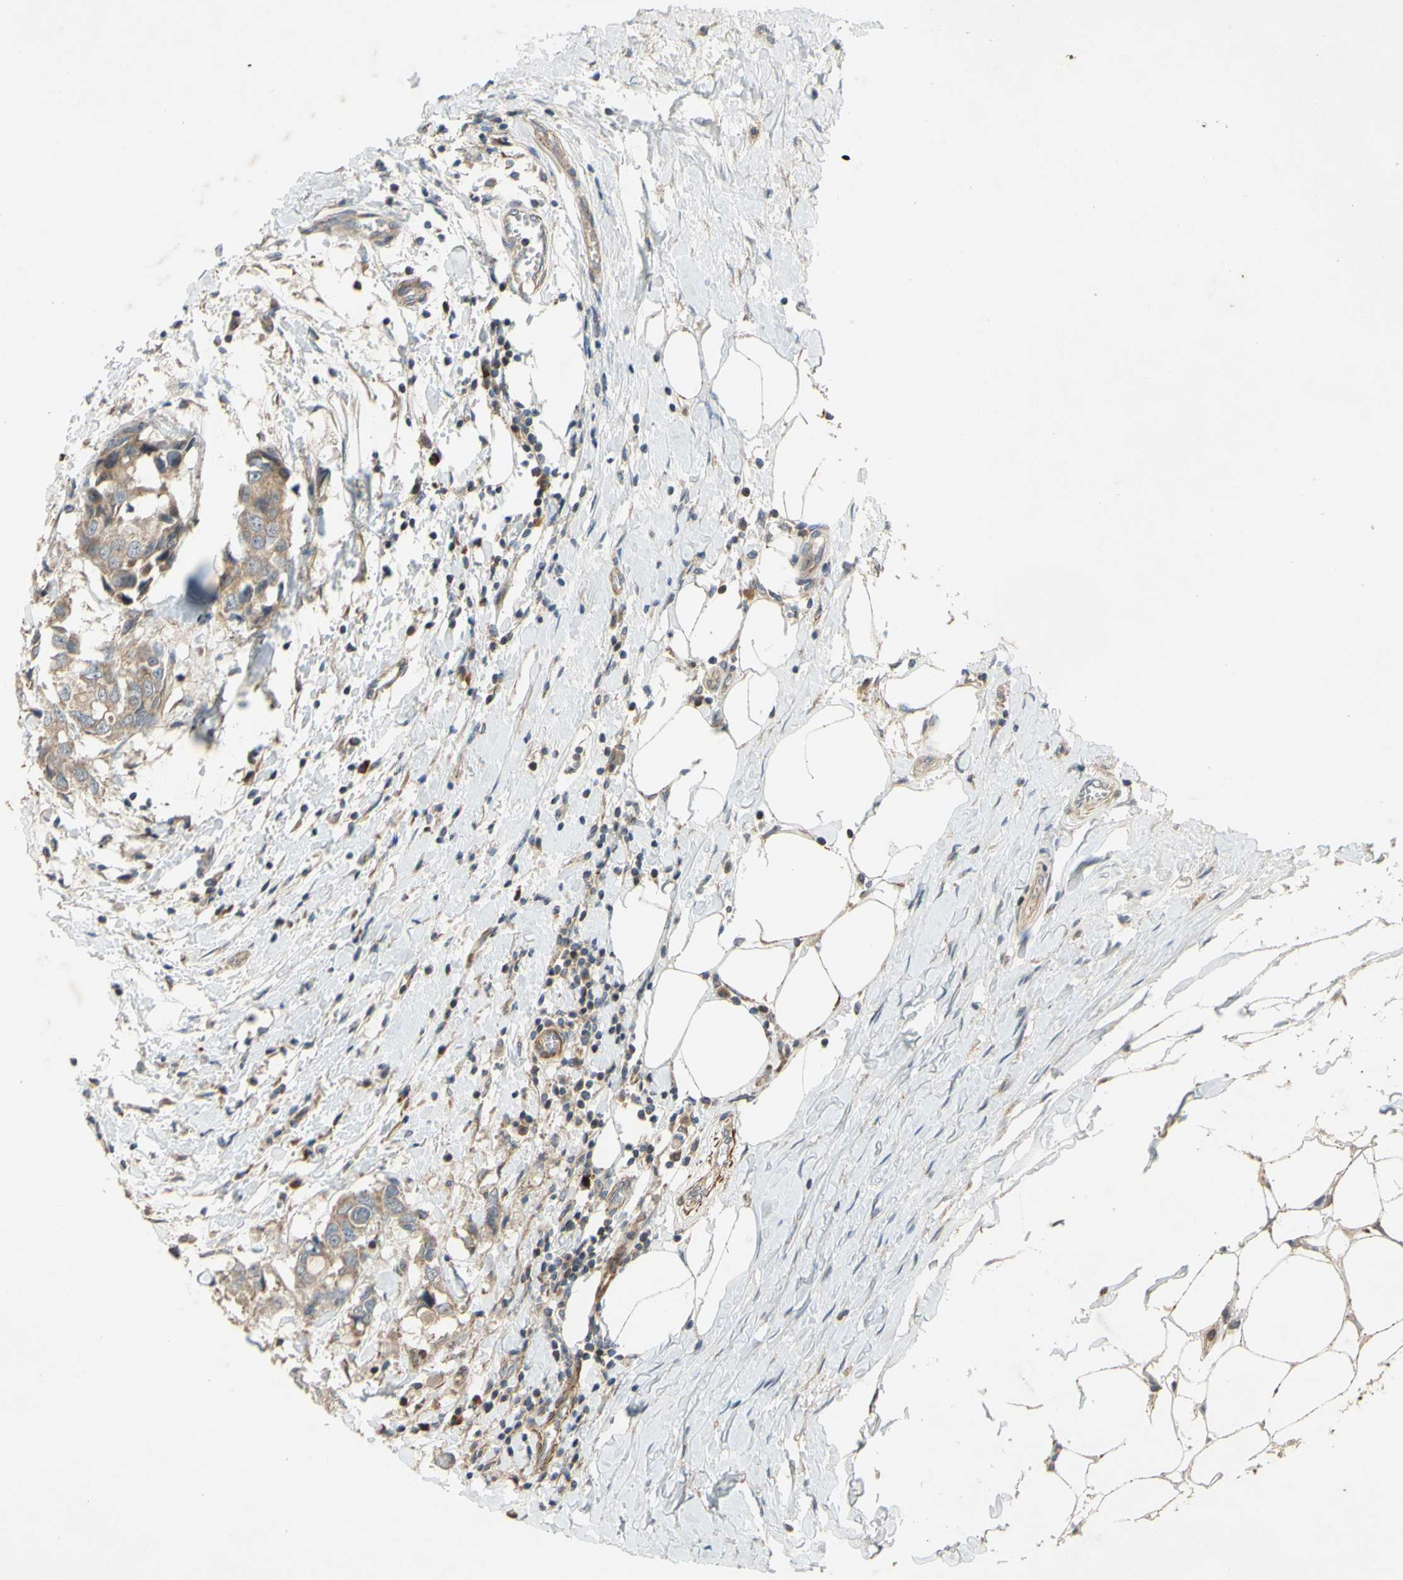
{"staining": {"intensity": "moderate", "quantity": ">75%", "location": "cytoplasmic/membranous"}, "tissue": "breast cancer", "cell_type": "Tumor cells", "image_type": "cancer", "snomed": [{"axis": "morphology", "description": "Duct carcinoma"}, {"axis": "topography", "description": "Breast"}], "caption": "An image showing moderate cytoplasmic/membranous positivity in about >75% of tumor cells in breast cancer (infiltrating ductal carcinoma), as visualized by brown immunohistochemical staining.", "gene": "PARD6A", "patient": {"sex": "female", "age": 27}}